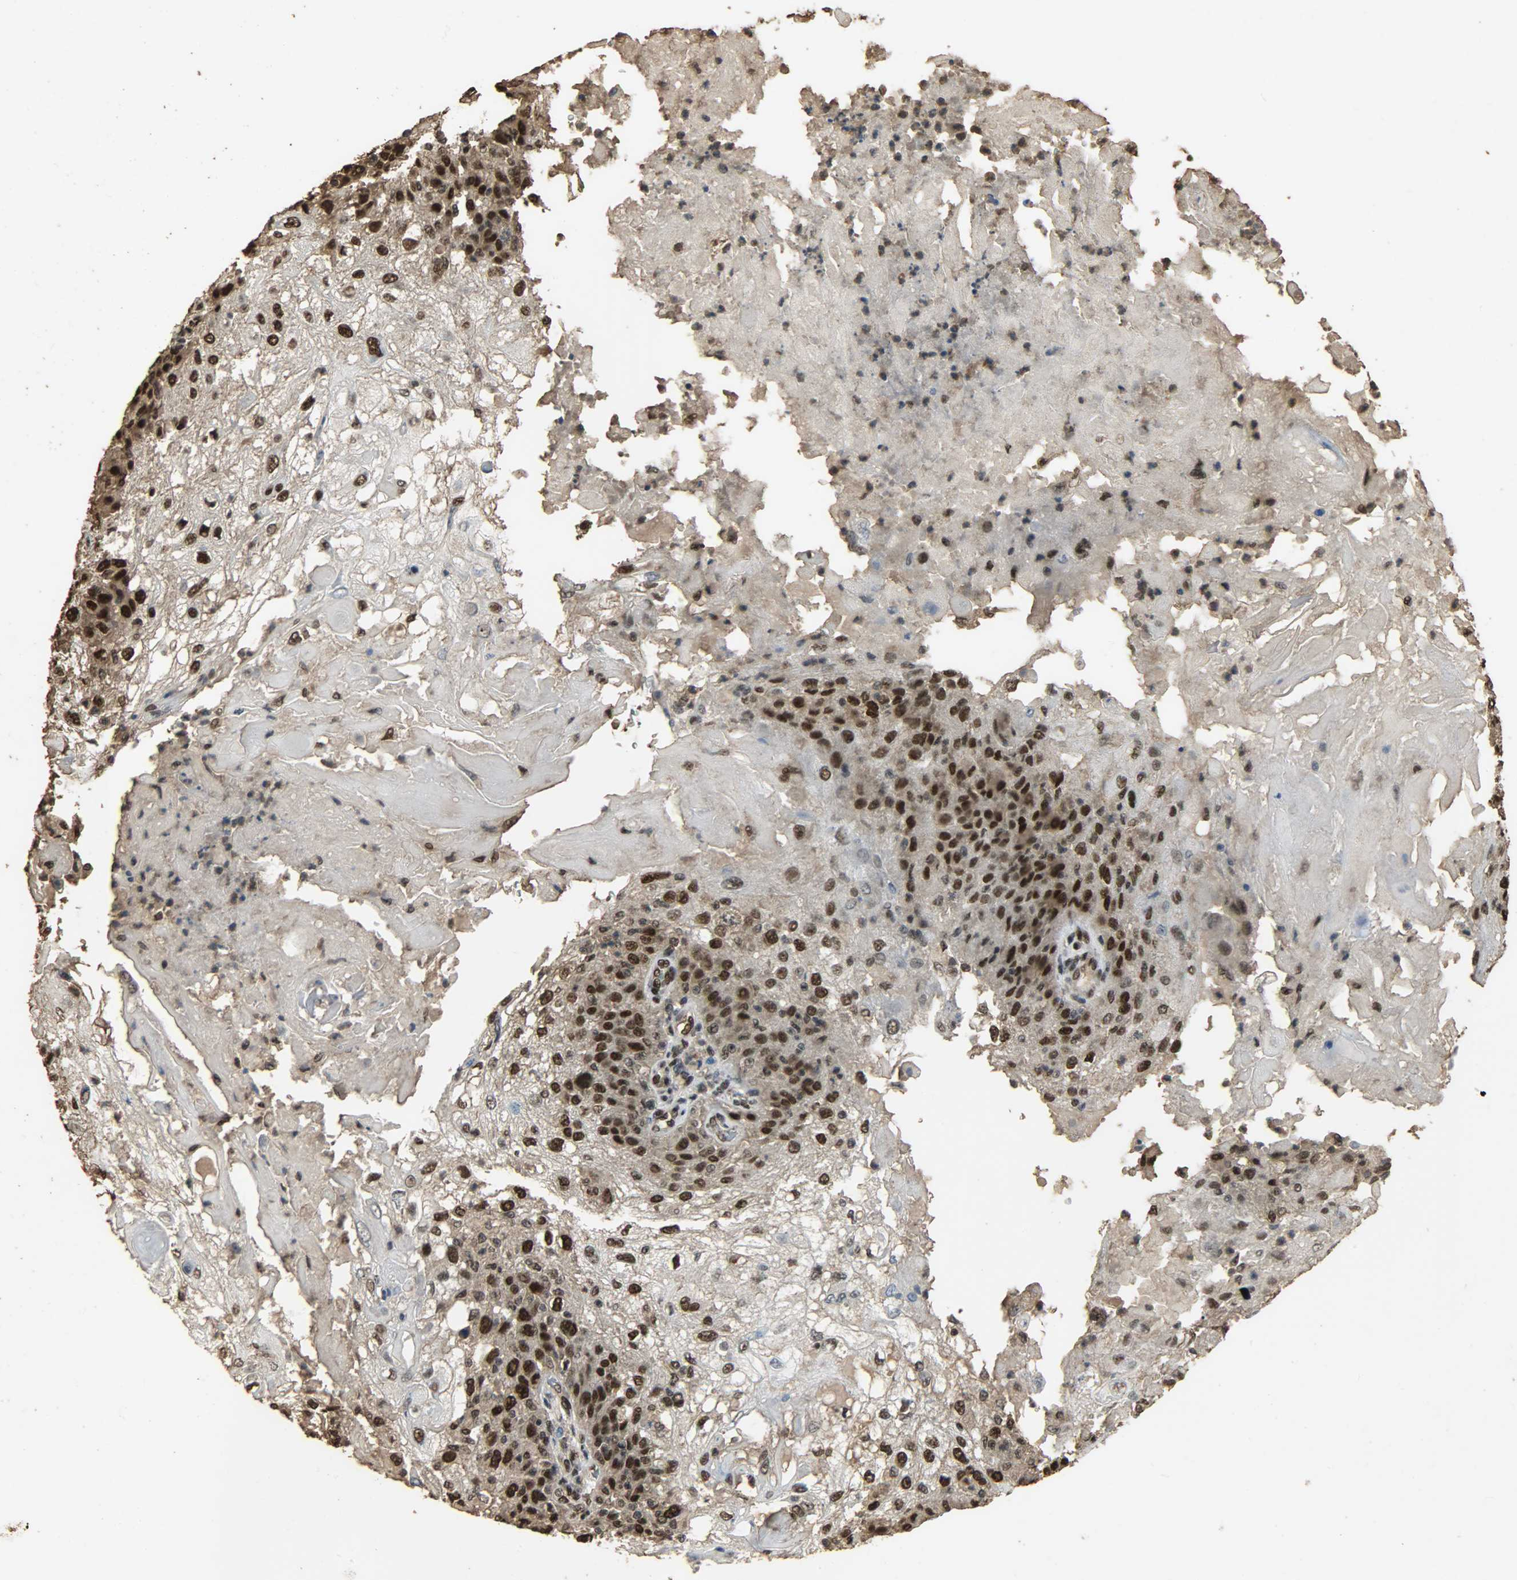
{"staining": {"intensity": "strong", "quantity": ">75%", "location": "cytoplasmic/membranous,nuclear"}, "tissue": "skin cancer", "cell_type": "Tumor cells", "image_type": "cancer", "snomed": [{"axis": "morphology", "description": "Normal tissue, NOS"}, {"axis": "morphology", "description": "Squamous cell carcinoma, NOS"}, {"axis": "topography", "description": "Skin"}], "caption": "Immunohistochemistry photomicrograph of skin cancer (squamous cell carcinoma) stained for a protein (brown), which displays high levels of strong cytoplasmic/membranous and nuclear expression in approximately >75% of tumor cells.", "gene": "CCNT2", "patient": {"sex": "female", "age": 83}}